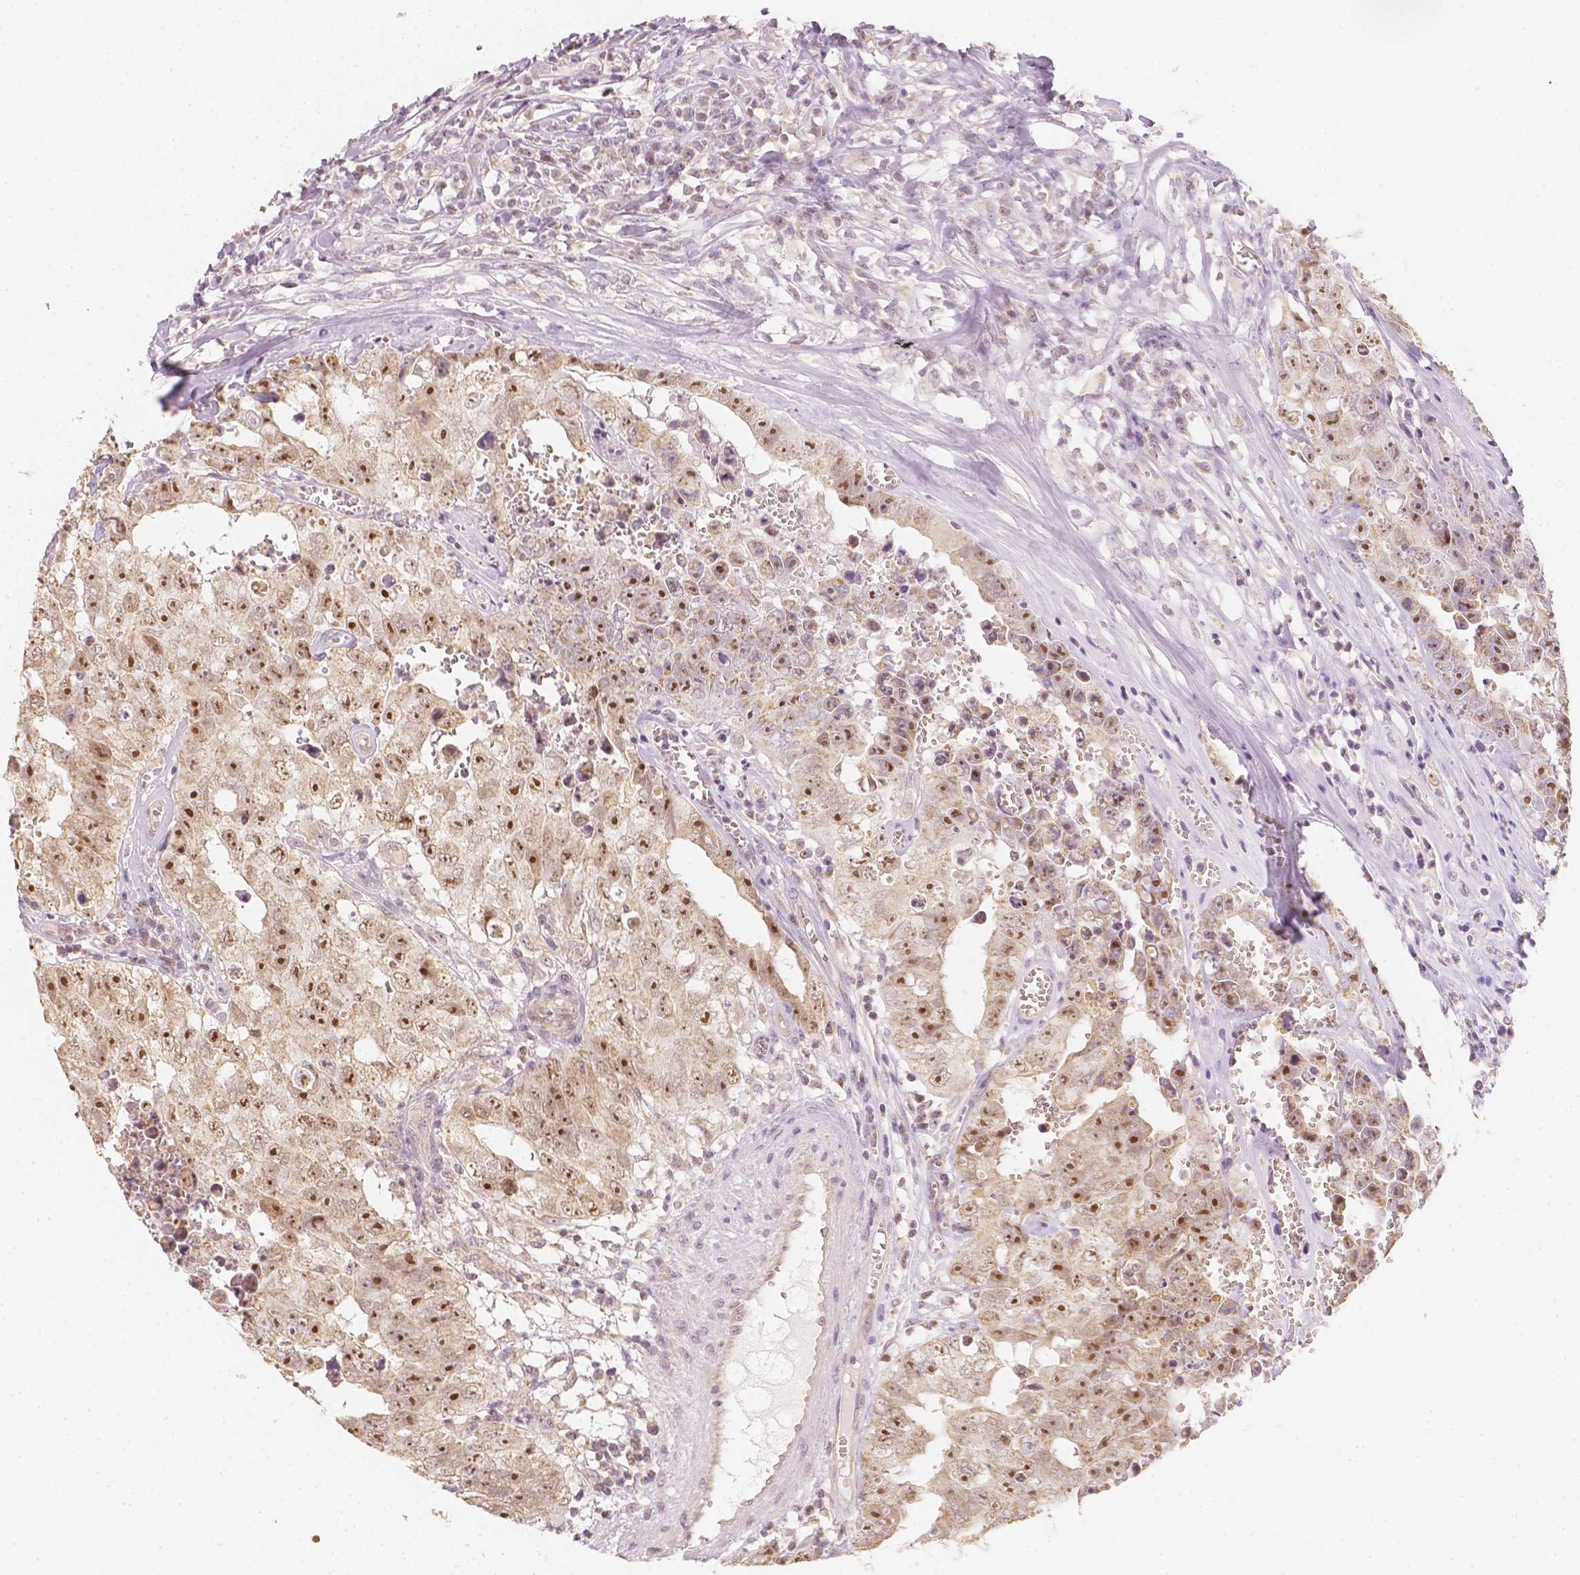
{"staining": {"intensity": "moderate", "quantity": "25%-75%", "location": "cytoplasmic/membranous,nuclear"}, "tissue": "testis cancer", "cell_type": "Tumor cells", "image_type": "cancer", "snomed": [{"axis": "morphology", "description": "Carcinoma, Embryonal, NOS"}, {"axis": "topography", "description": "Testis"}], "caption": "Testis embryonal carcinoma tissue reveals moderate cytoplasmic/membranous and nuclear expression in about 25%-75% of tumor cells, visualized by immunohistochemistry.", "gene": "NVL", "patient": {"sex": "male", "age": 36}}